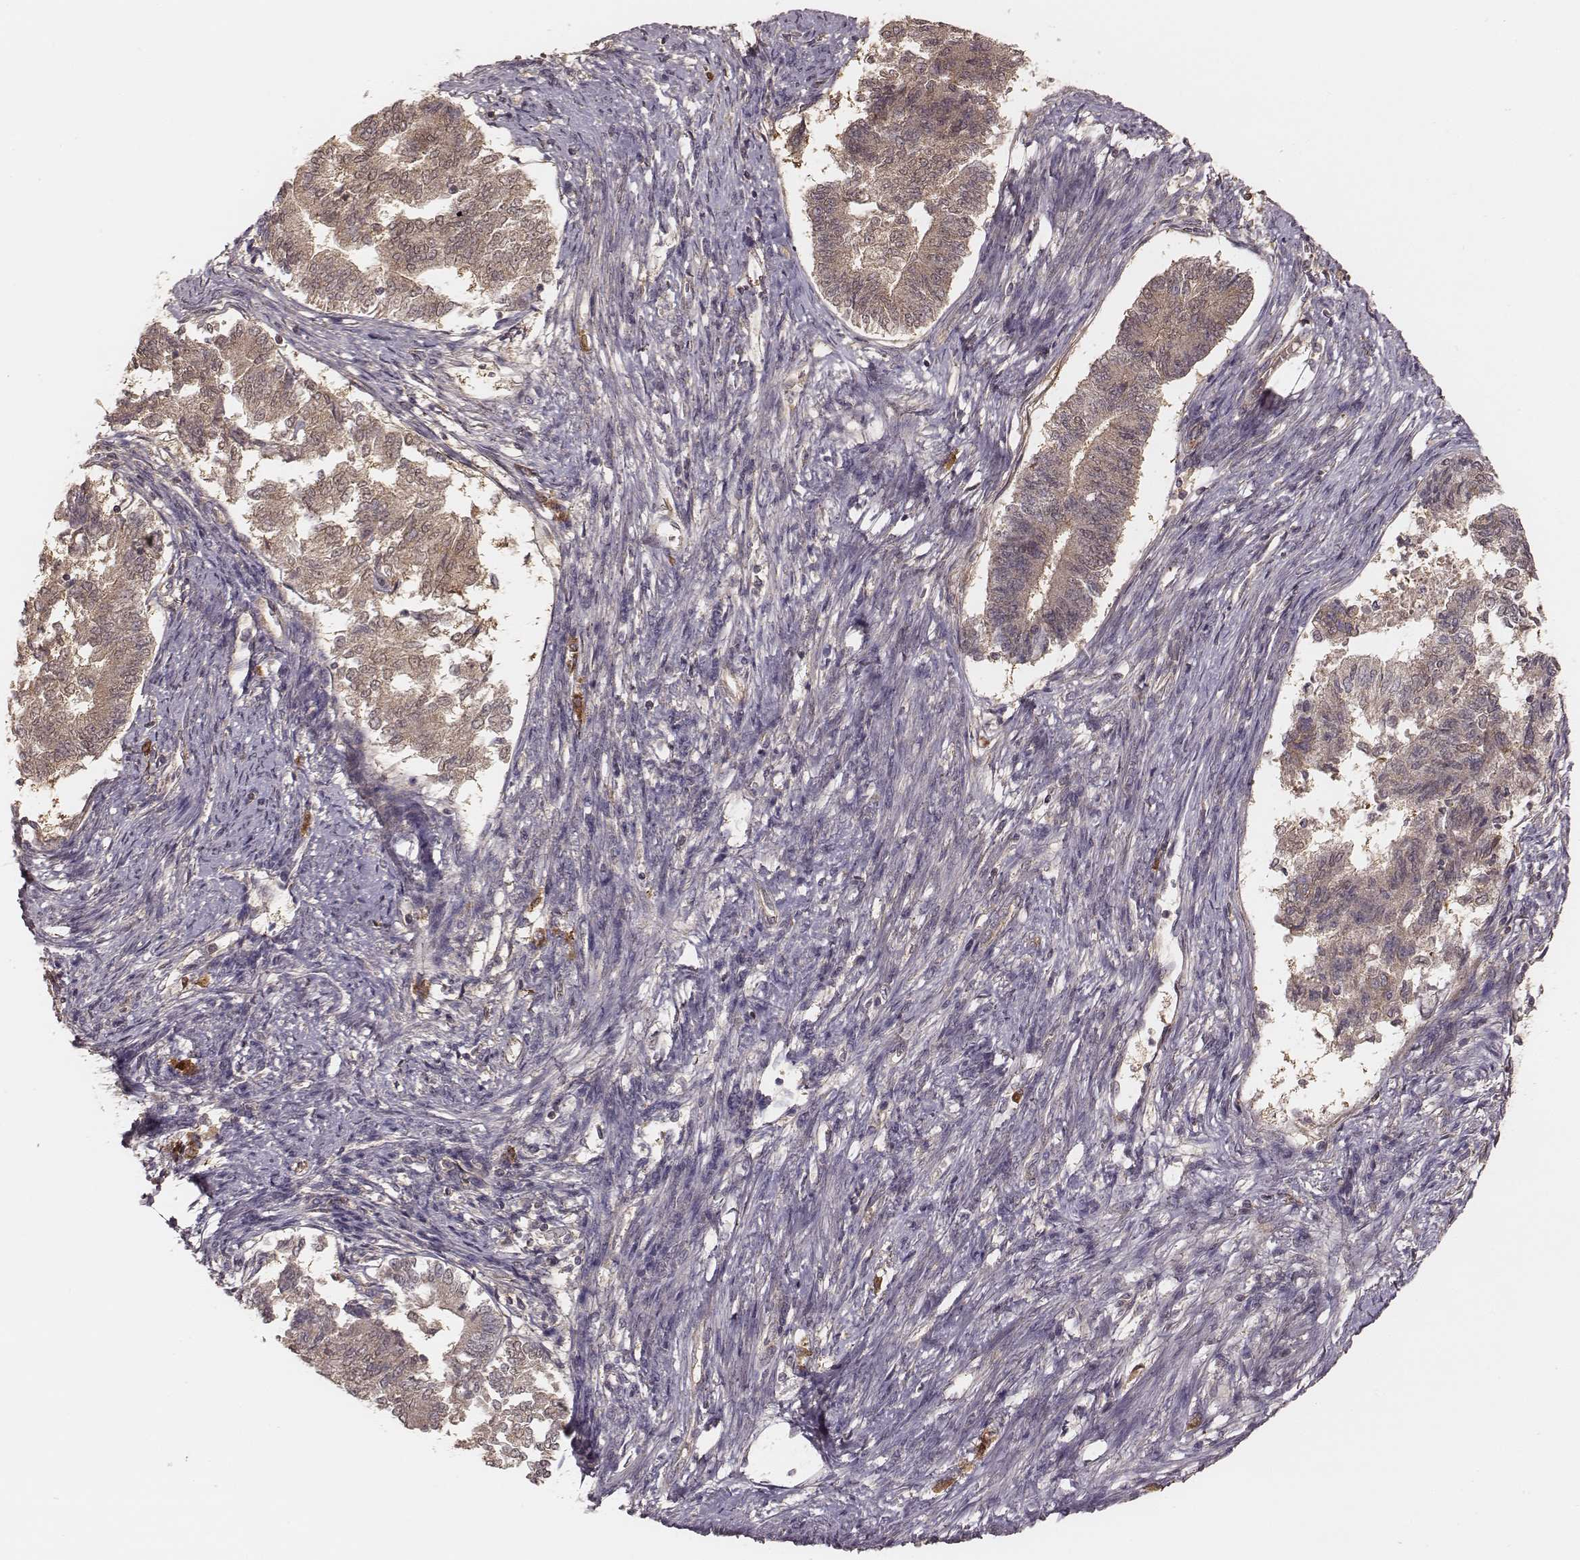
{"staining": {"intensity": "weak", "quantity": ">75%", "location": "cytoplasmic/membranous"}, "tissue": "endometrial cancer", "cell_type": "Tumor cells", "image_type": "cancer", "snomed": [{"axis": "morphology", "description": "Adenocarcinoma, NOS"}, {"axis": "topography", "description": "Endometrium"}], "caption": "Immunohistochemical staining of human endometrial cancer (adenocarcinoma) reveals weak cytoplasmic/membranous protein staining in approximately >75% of tumor cells.", "gene": "CARS1", "patient": {"sex": "female", "age": 65}}